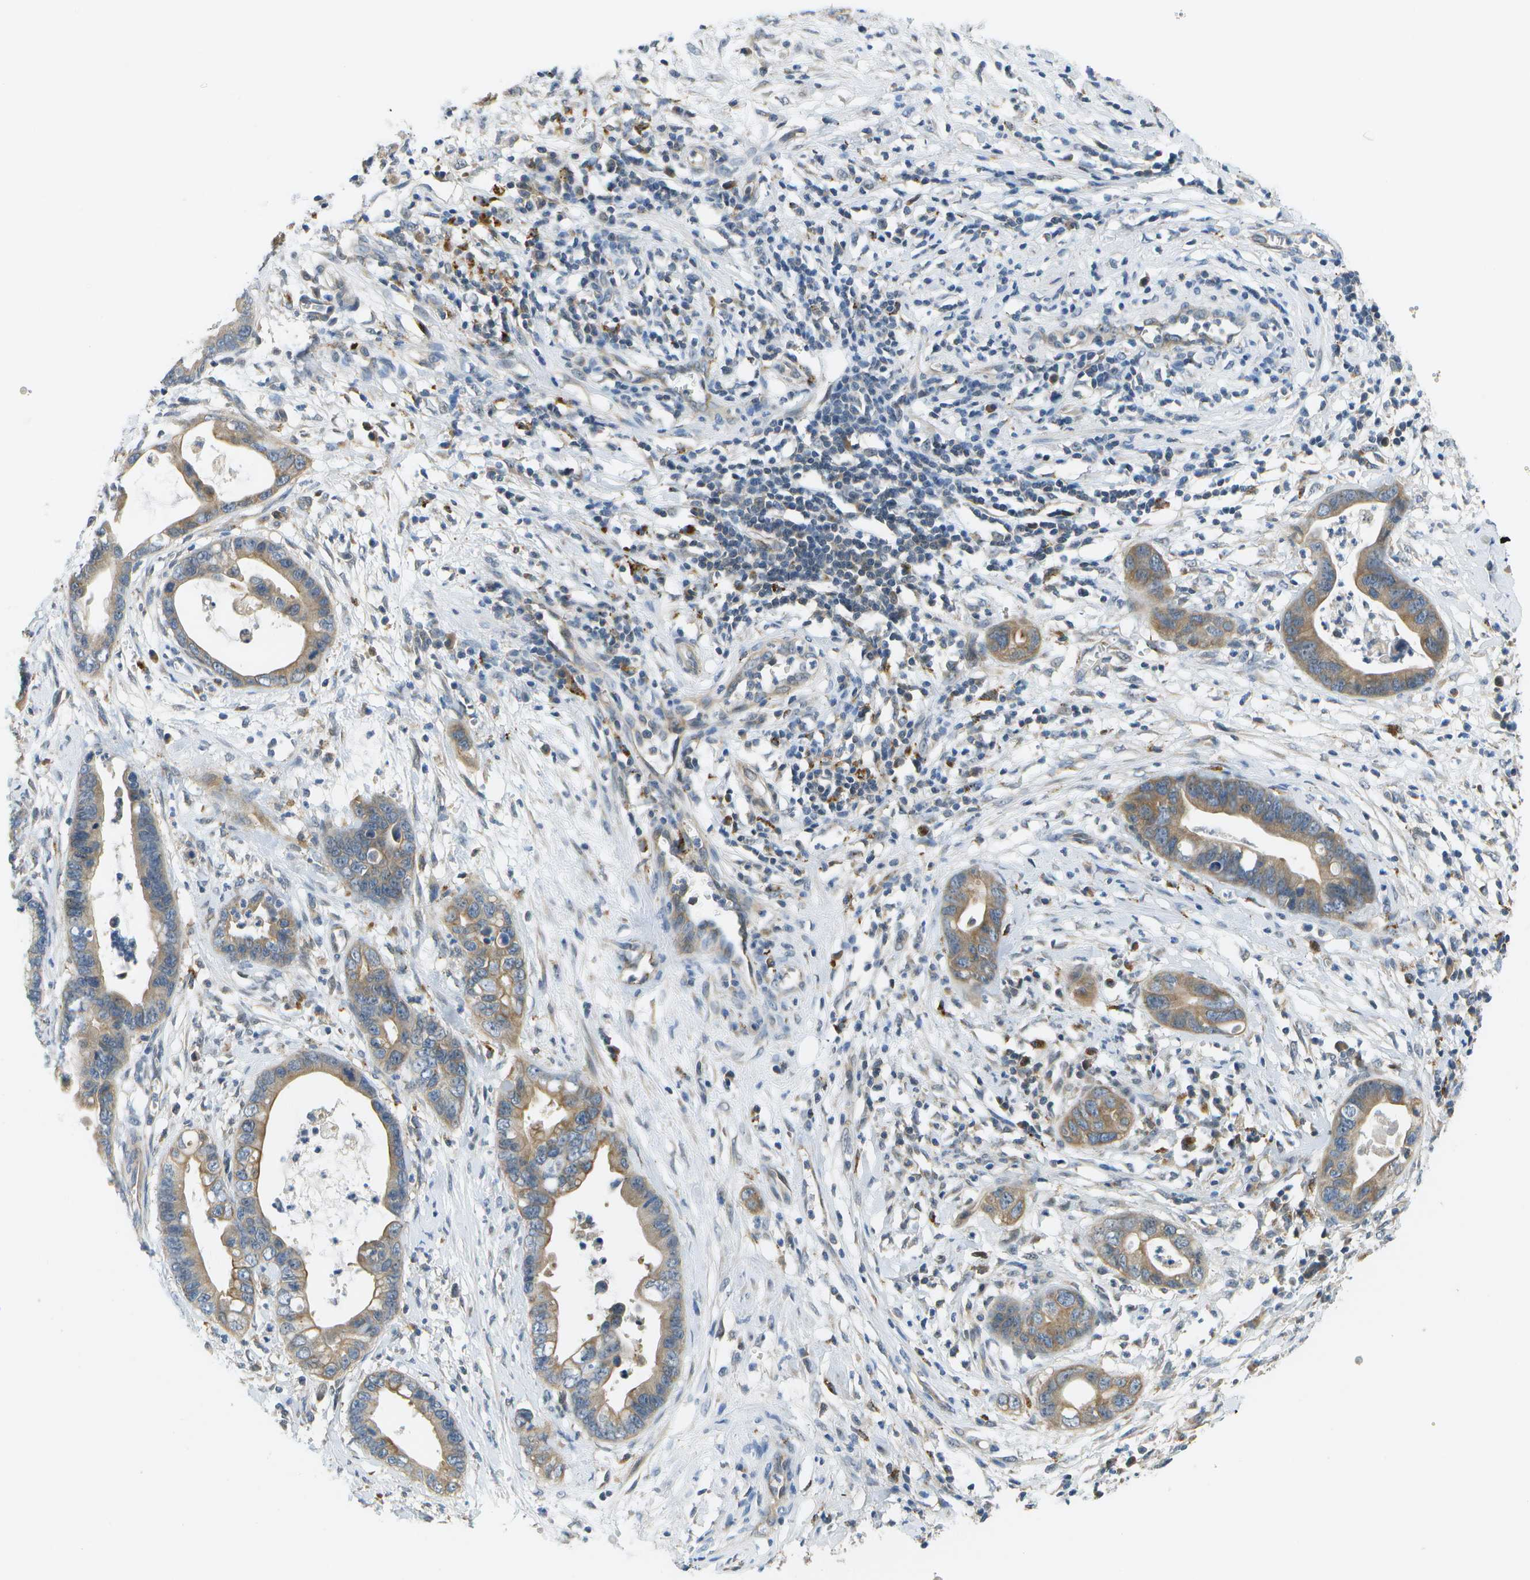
{"staining": {"intensity": "moderate", "quantity": "25%-75%", "location": "cytoplasmic/membranous"}, "tissue": "cervical cancer", "cell_type": "Tumor cells", "image_type": "cancer", "snomed": [{"axis": "morphology", "description": "Adenocarcinoma, NOS"}, {"axis": "topography", "description": "Cervix"}], "caption": "High-magnification brightfield microscopy of adenocarcinoma (cervical) stained with DAB (3,3'-diaminobenzidine) (brown) and counterstained with hematoxylin (blue). tumor cells exhibit moderate cytoplasmic/membranous staining is present in approximately25%-75% of cells.", "gene": "SLC25A20", "patient": {"sex": "female", "age": 44}}